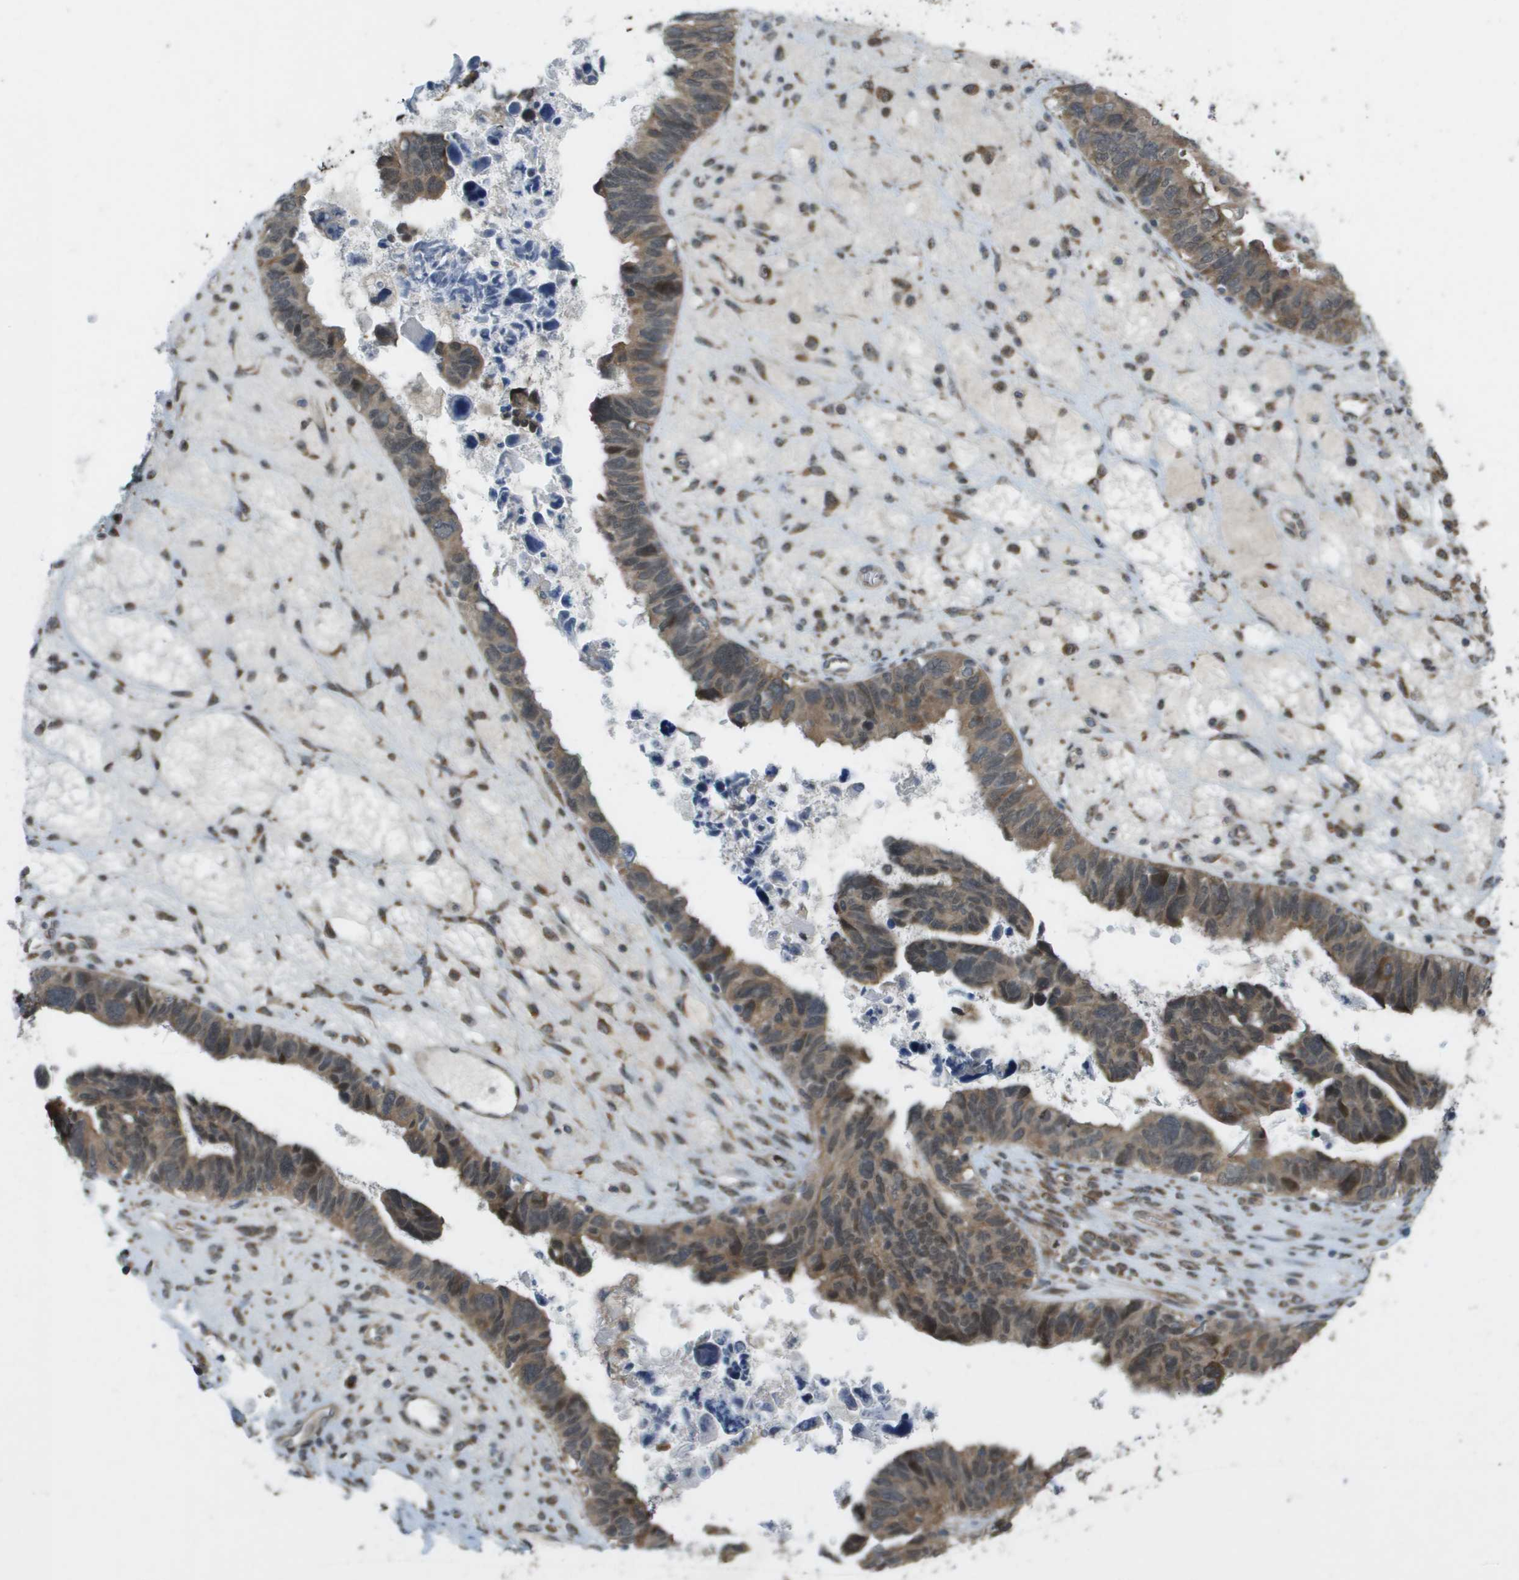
{"staining": {"intensity": "weak", "quantity": ">75%", "location": "cytoplasmic/membranous"}, "tissue": "ovarian cancer", "cell_type": "Tumor cells", "image_type": "cancer", "snomed": [{"axis": "morphology", "description": "Cystadenocarcinoma, serous, NOS"}, {"axis": "topography", "description": "Ovary"}], "caption": "Immunohistochemistry (IHC) of ovarian cancer shows low levels of weak cytoplasmic/membranous staining in approximately >75% of tumor cells. (DAB IHC with brightfield microscopy, high magnification).", "gene": "IFNLR1", "patient": {"sex": "female", "age": 79}}